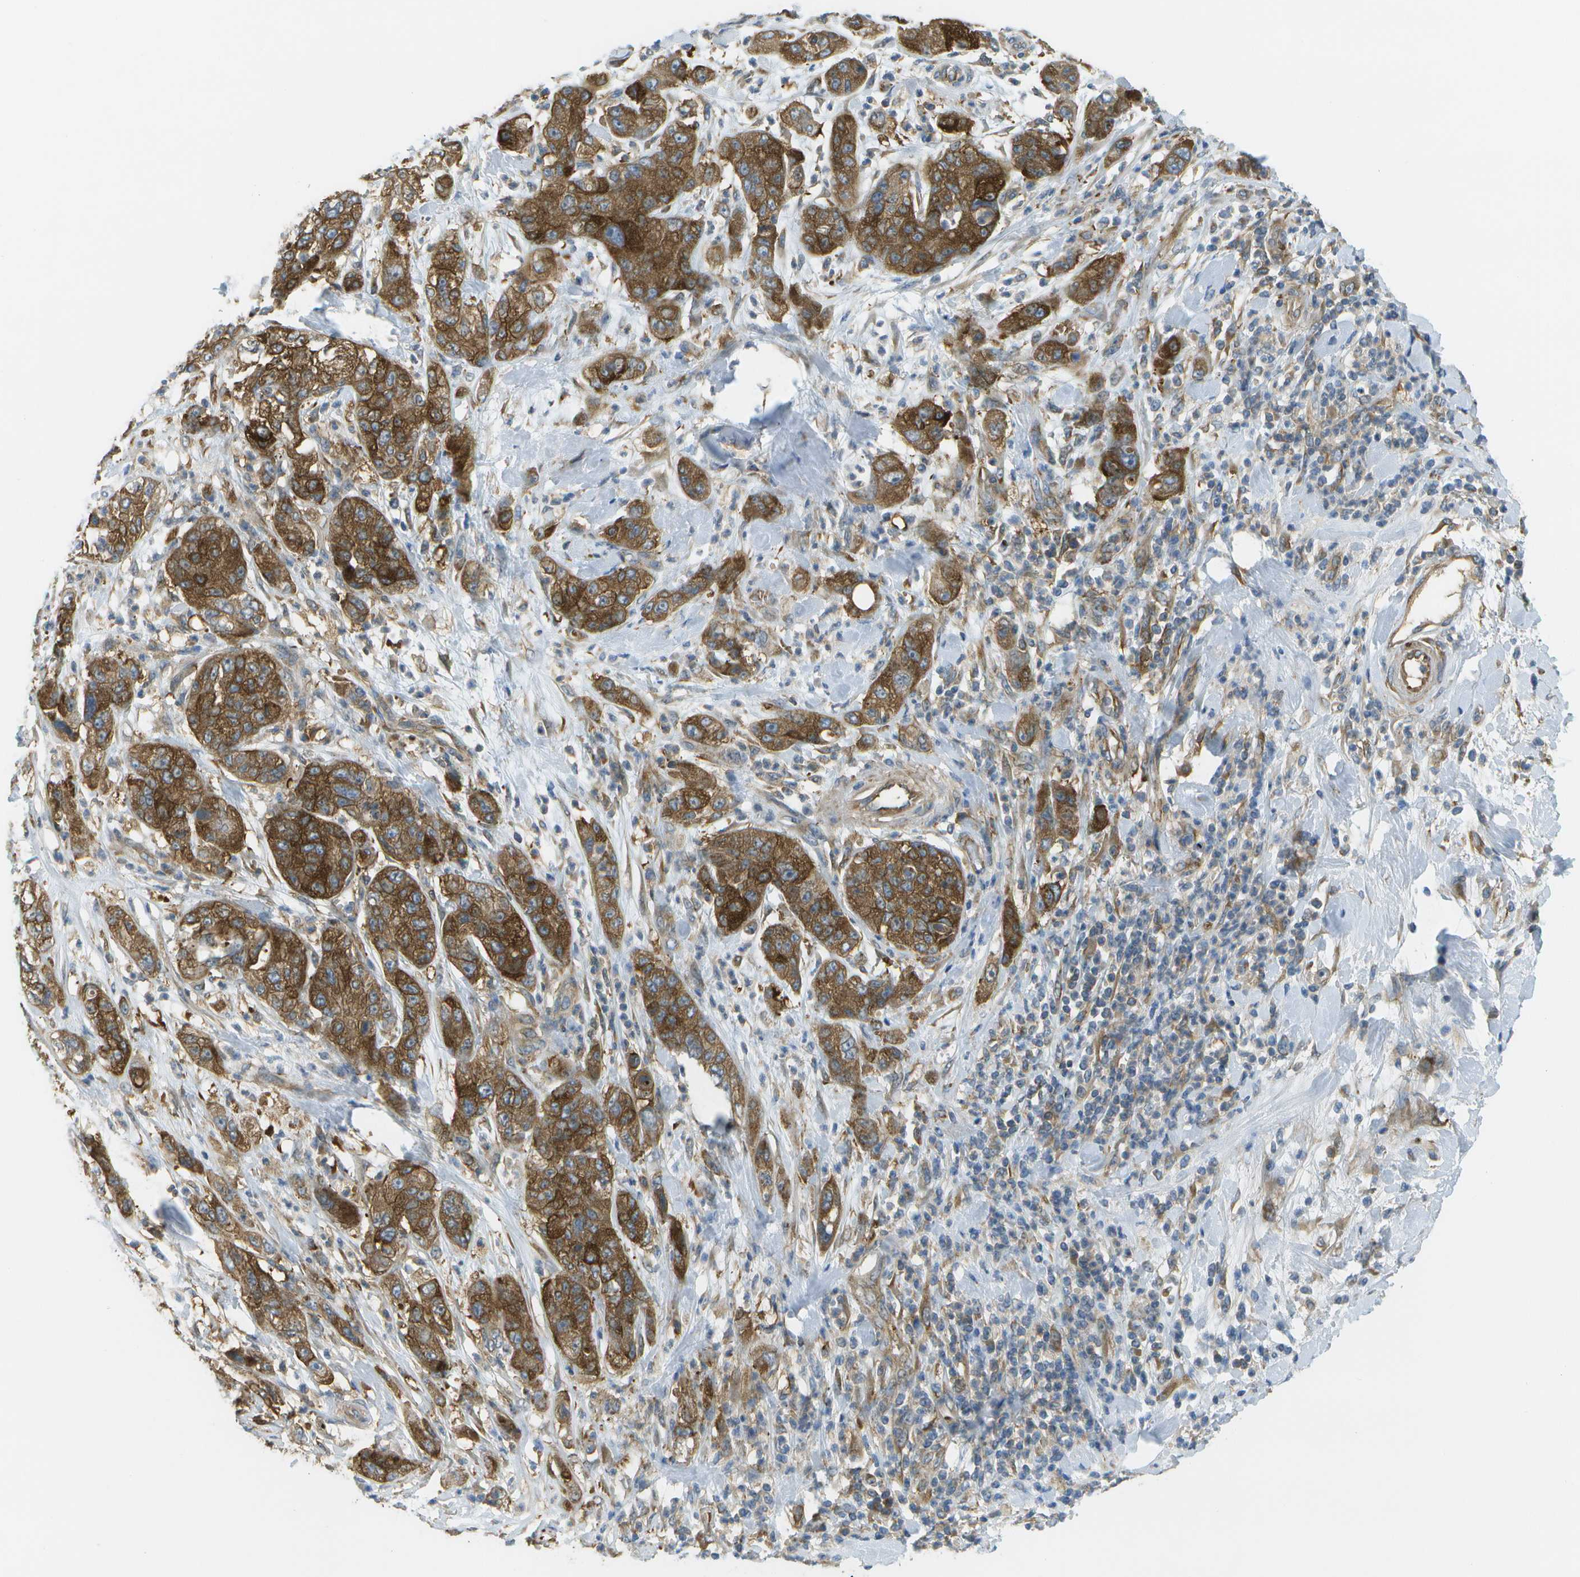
{"staining": {"intensity": "moderate", "quantity": ">75%", "location": "cytoplasmic/membranous"}, "tissue": "pancreatic cancer", "cell_type": "Tumor cells", "image_type": "cancer", "snomed": [{"axis": "morphology", "description": "Adenocarcinoma, NOS"}, {"axis": "topography", "description": "Pancreas"}], "caption": "High-magnification brightfield microscopy of pancreatic adenocarcinoma stained with DAB (3,3'-diaminobenzidine) (brown) and counterstained with hematoxylin (blue). tumor cells exhibit moderate cytoplasmic/membranous staining is appreciated in approximately>75% of cells. Nuclei are stained in blue.", "gene": "WNK2", "patient": {"sex": "female", "age": 78}}